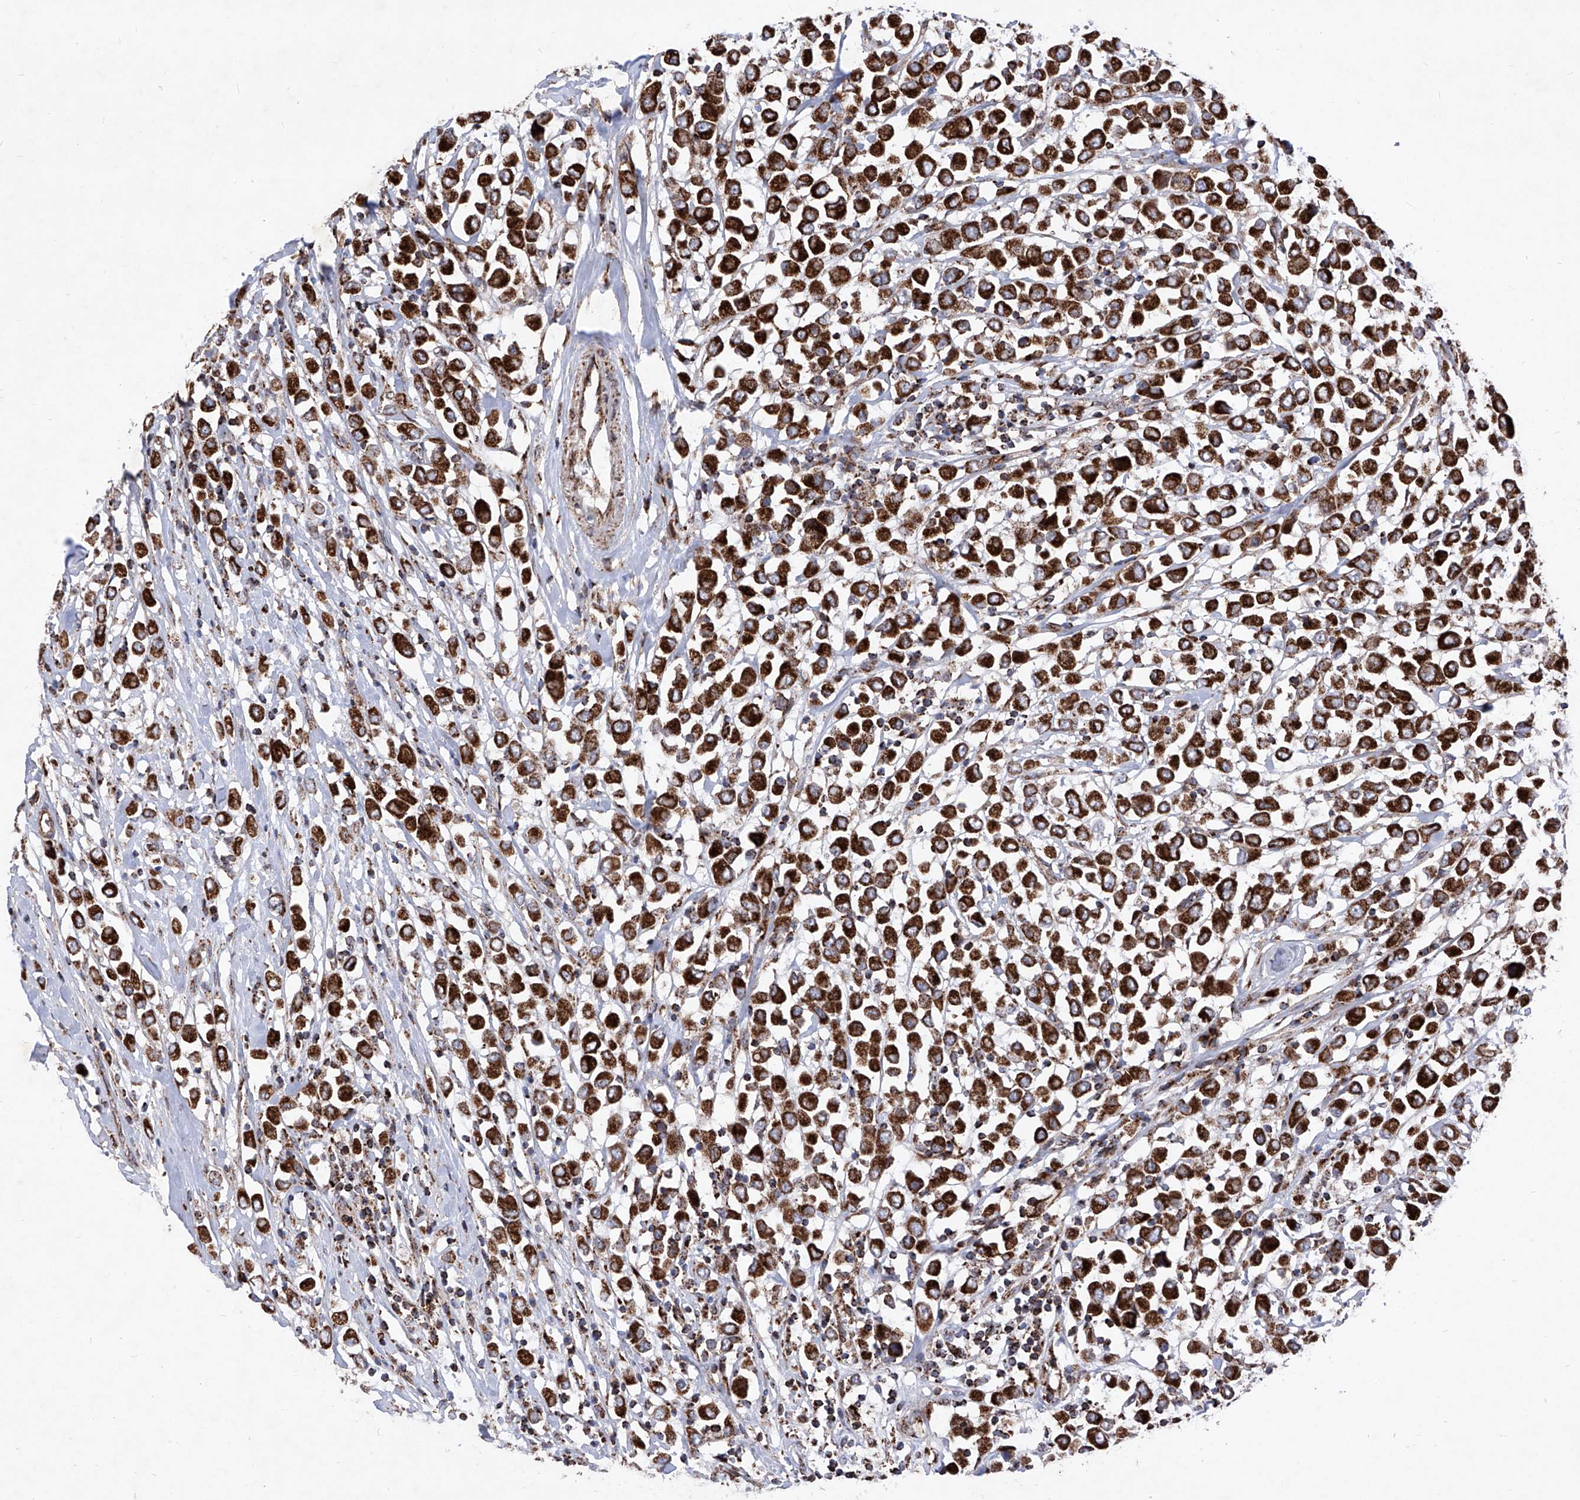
{"staining": {"intensity": "strong", "quantity": ">75%", "location": "cytoplasmic/membranous"}, "tissue": "breast cancer", "cell_type": "Tumor cells", "image_type": "cancer", "snomed": [{"axis": "morphology", "description": "Duct carcinoma"}, {"axis": "topography", "description": "Breast"}], "caption": "Invasive ductal carcinoma (breast) tissue displays strong cytoplasmic/membranous positivity in approximately >75% of tumor cells", "gene": "SEMA6A", "patient": {"sex": "female", "age": 61}}